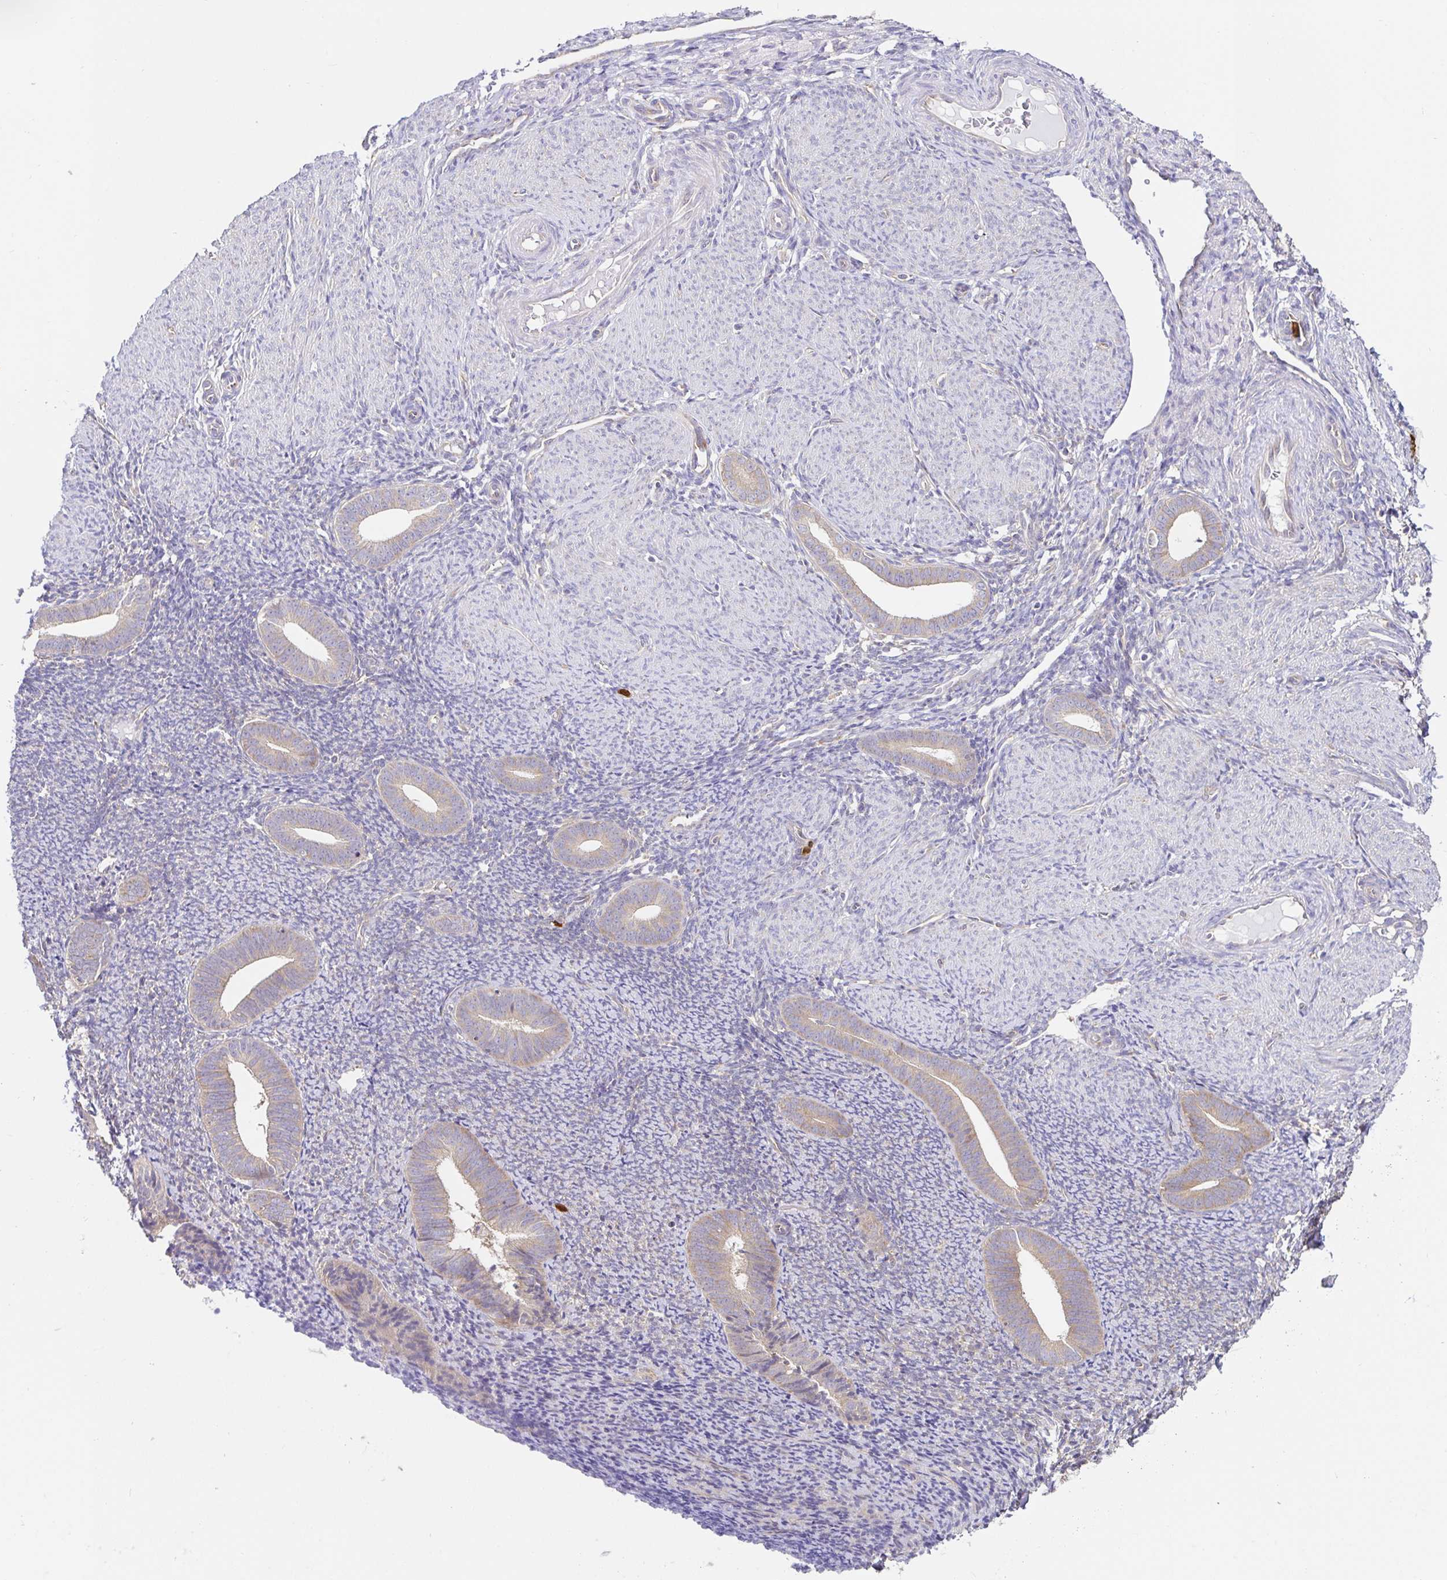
{"staining": {"intensity": "negative", "quantity": "none", "location": "none"}, "tissue": "endometrium", "cell_type": "Cells in endometrial stroma", "image_type": "normal", "snomed": [{"axis": "morphology", "description": "Normal tissue, NOS"}, {"axis": "topography", "description": "Endometrium"}], "caption": "DAB immunohistochemical staining of benign human endometrium demonstrates no significant expression in cells in endometrial stroma. (Immunohistochemistry, brightfield microscopy, high magnification).", "gene": "PDPK1", "patient": {"sex": "female", "age": 39}}